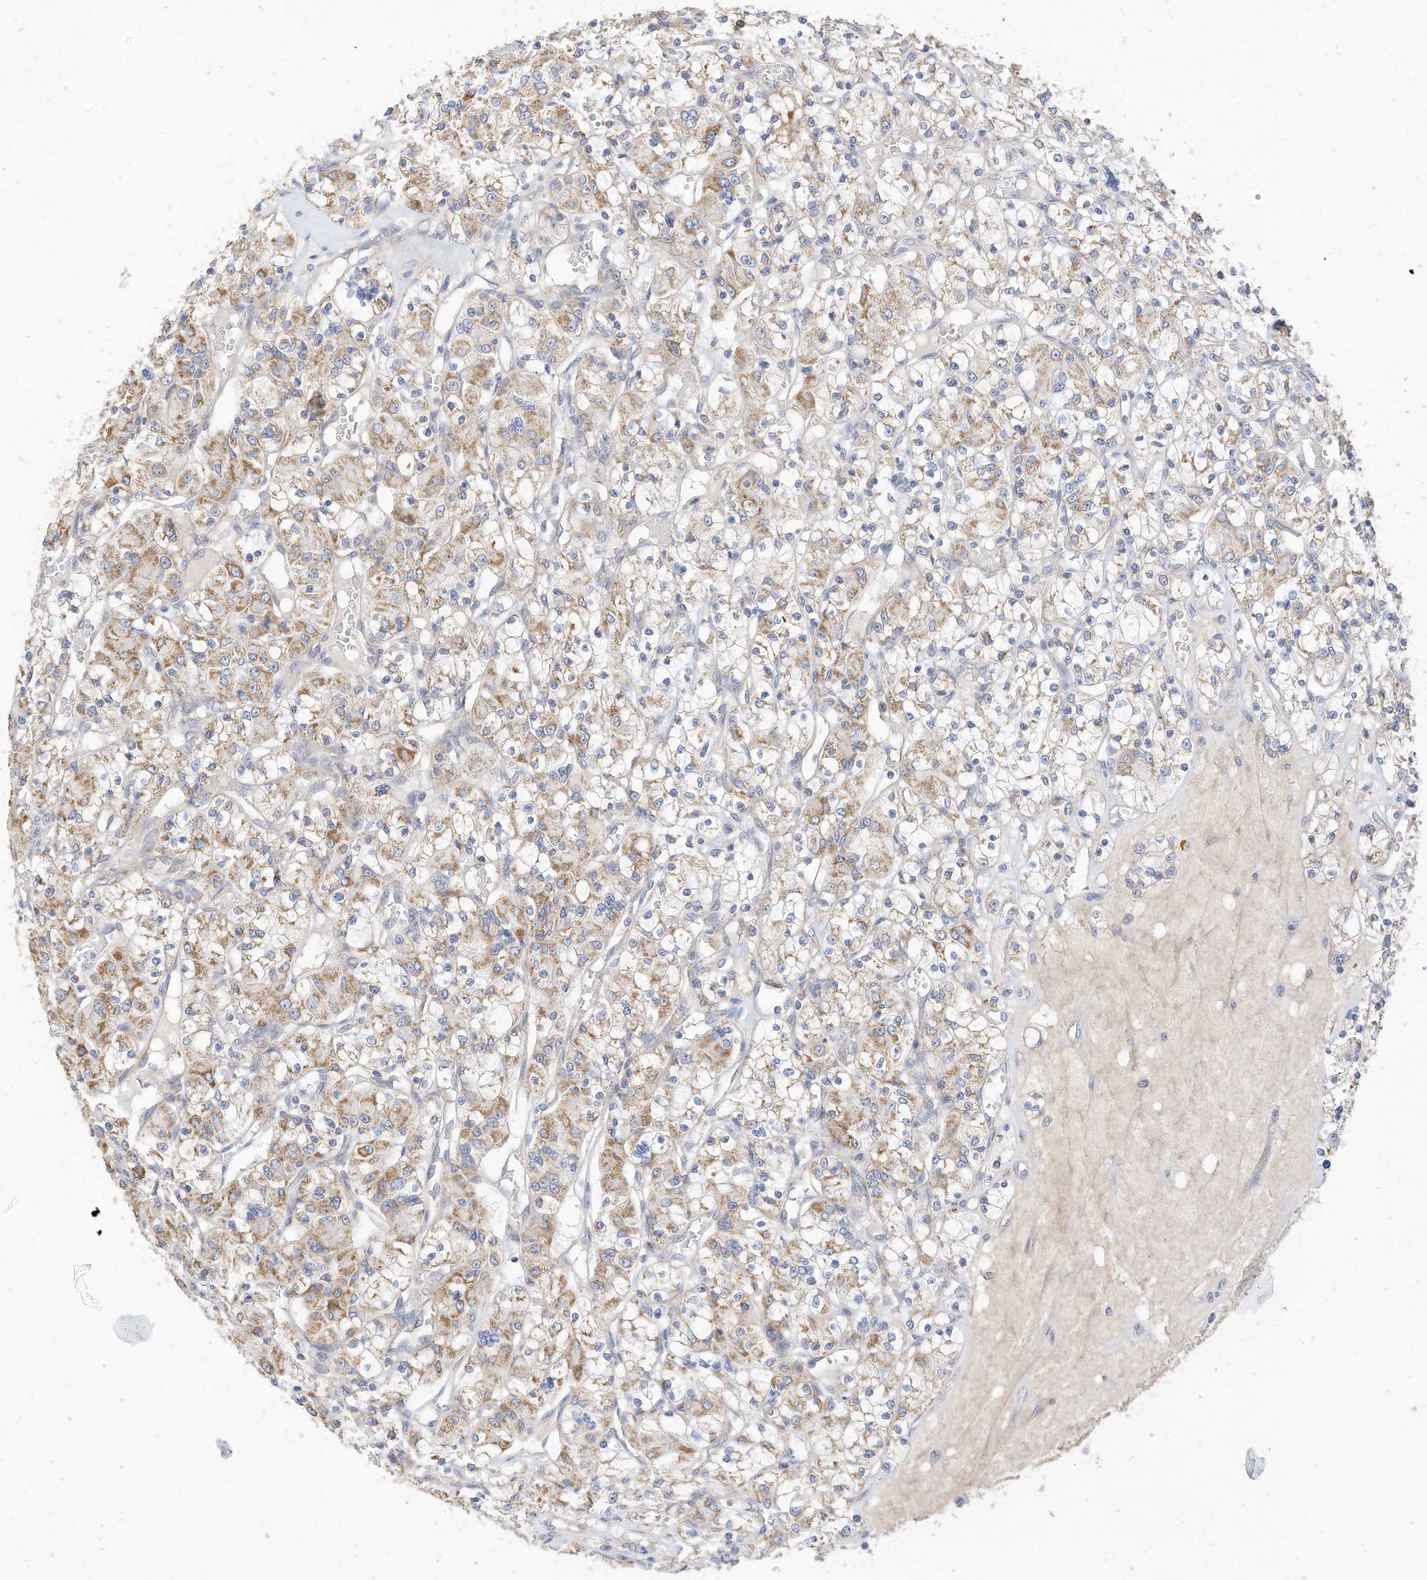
{"staining": {"intensity": "moderate", "quantity": "25%-75%", "location": "cytoplasmic/membranous"}, "tissue": "renal cancer", "cell_type": "Tumor cells", "image_type": "cancer", "snomed": [{"axis": "morphology", "description": "Adenocarcinoma, NOS"}, {"axis": "topography", "description": "Kidney"}], "caption": "About 25%-75% of tumor cells in human renal adenocarcinoma display moderate cytoplasmic/membranous protein staining as visualized by brown immunohistochemical staining.", "gene": "RHOH", "patient": {"sex": "female", "age": 59}}